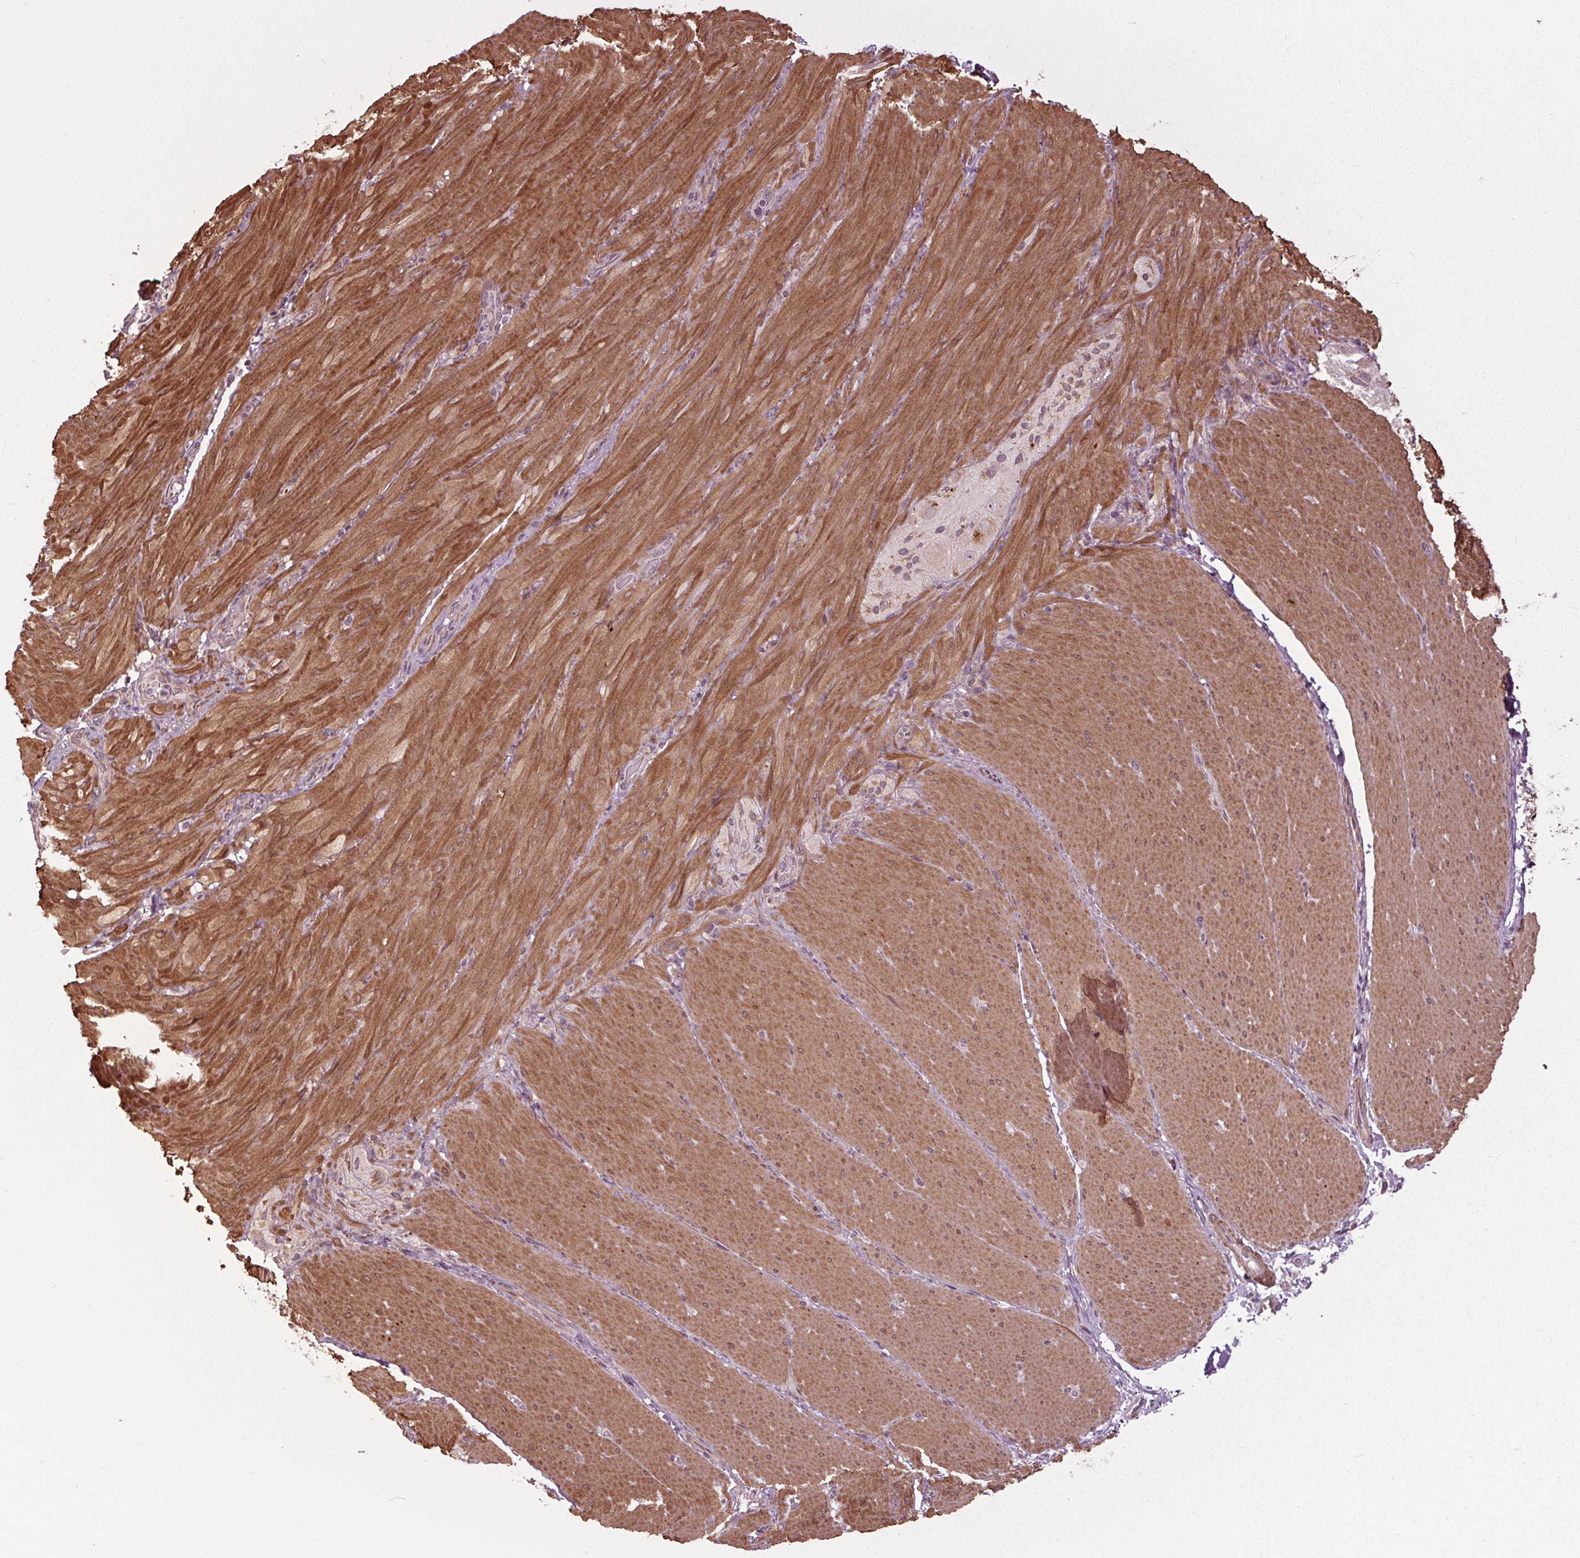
{"staining": {"intensity": "strong", "quantity": ">75%", "location": "cytoplasmic/membranous"}, "tissue": "smooth muscle", "cell_type": "Smooth muscle cells", "image_type": "normal", "snomed": [{"axis": "morphology", "description": "Normal tissue, NOS"}, {"axis": "topography", "description": "Smooth muscle"}, {"axis": "topography", "description": "Colon"}], "caption": "Brown immunohistochemical staining in benign human smooth muscle displays strong cytoplasmic/membranous expression in about >75% of smooth muscle cells. (DAB (3,3'-diaminobenzidine) IHC, brown staining for protein, blue staining for nuclei).", "gene": "HAUS5", "patient": {"sex": "male", "age": 73}}